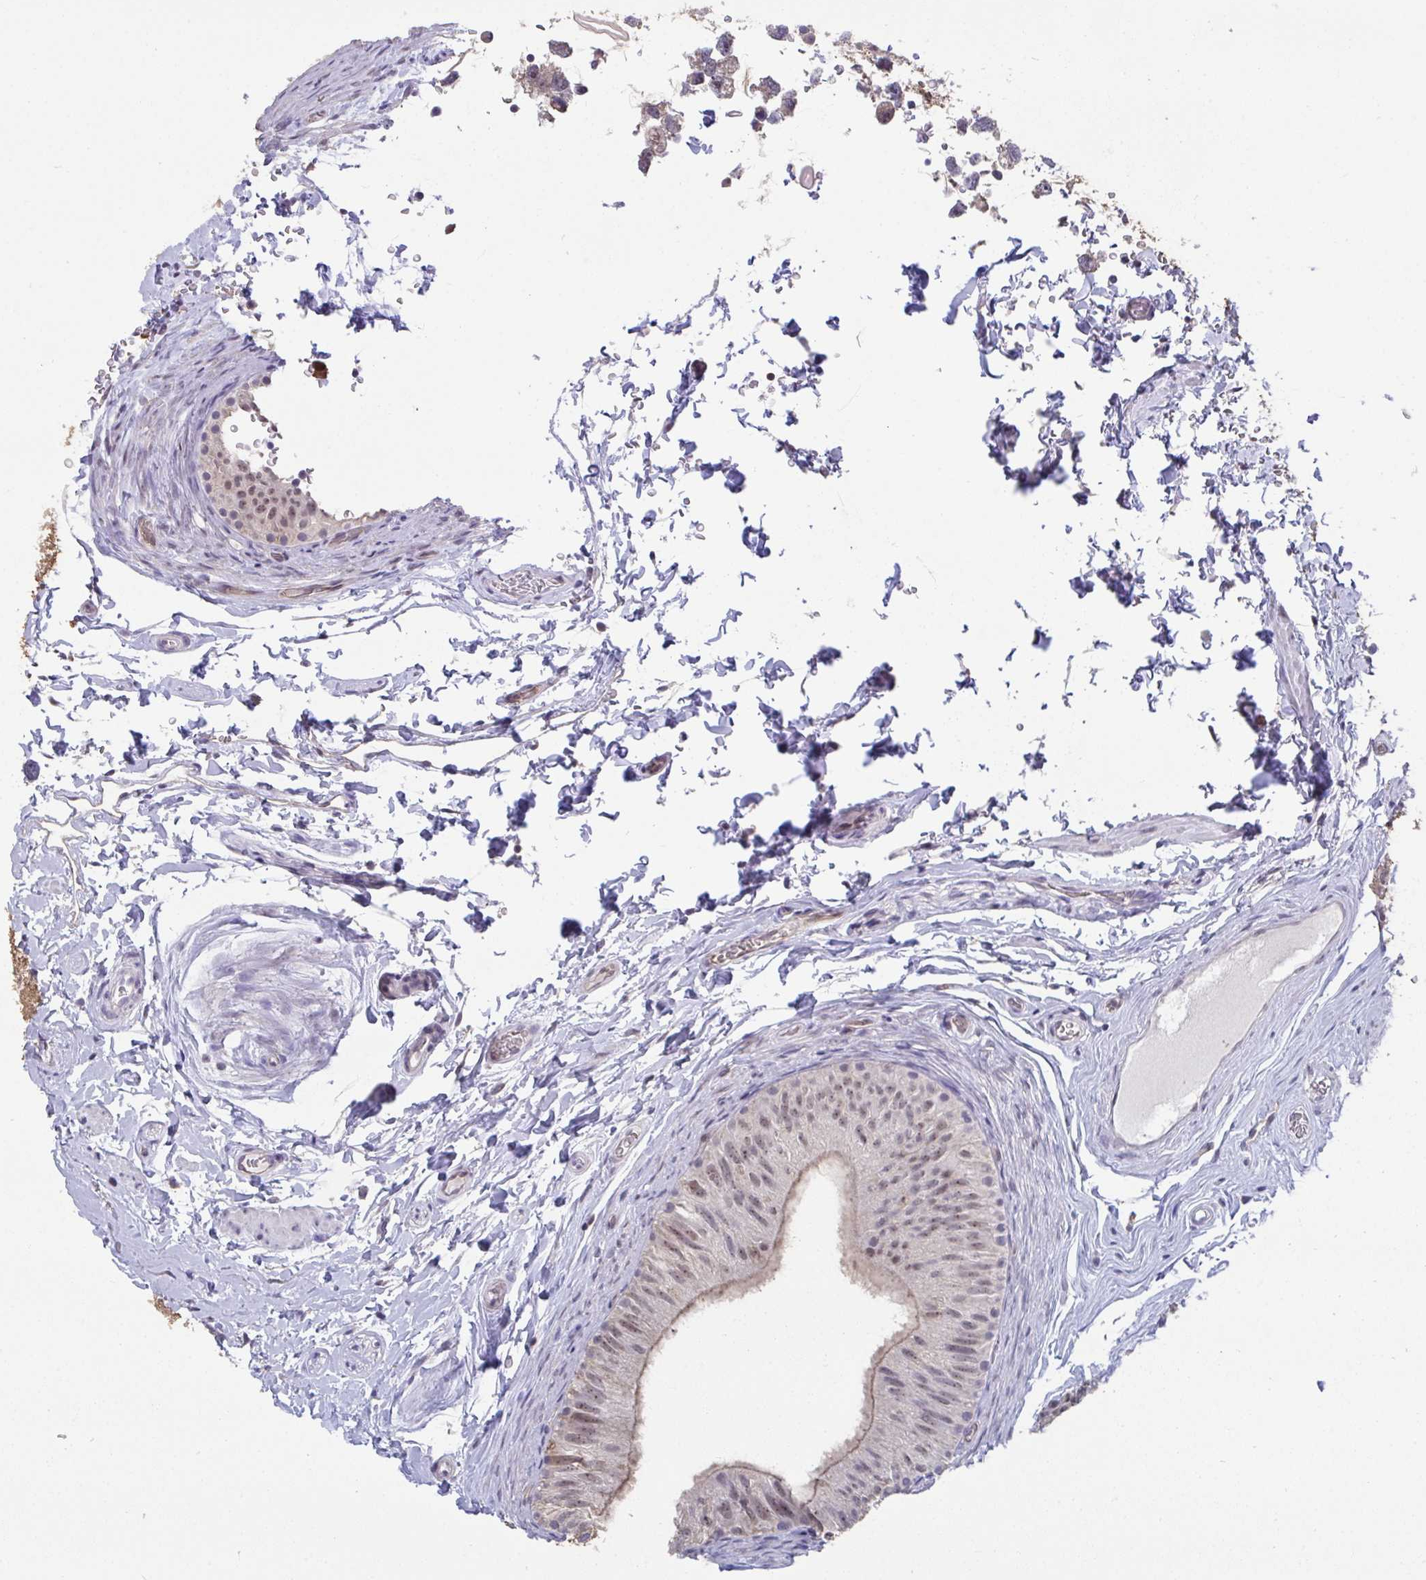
{"staining": {"intensity": "weak", "quantity": ">75%", "location": "nuclear"}, "tissue": "epididymis", "cell_type": "Glandular cells", "image_type": "normal", "snomed": [{"axis": "morphology", "description": "Normal tissue, NOS"}, {"axis": "topography", "description": "Epididymis, spermatic cord, NOS"}, {"axis": "topography", "description": "Epididymis"}], "caption": "This micrograph reveals IHC staining of unremarkable epididymis, with low weak nuclear positivity in about >75% of glandular cells.", "gene": "SENP3", "patient": {"sex": "male", "age": 31}}